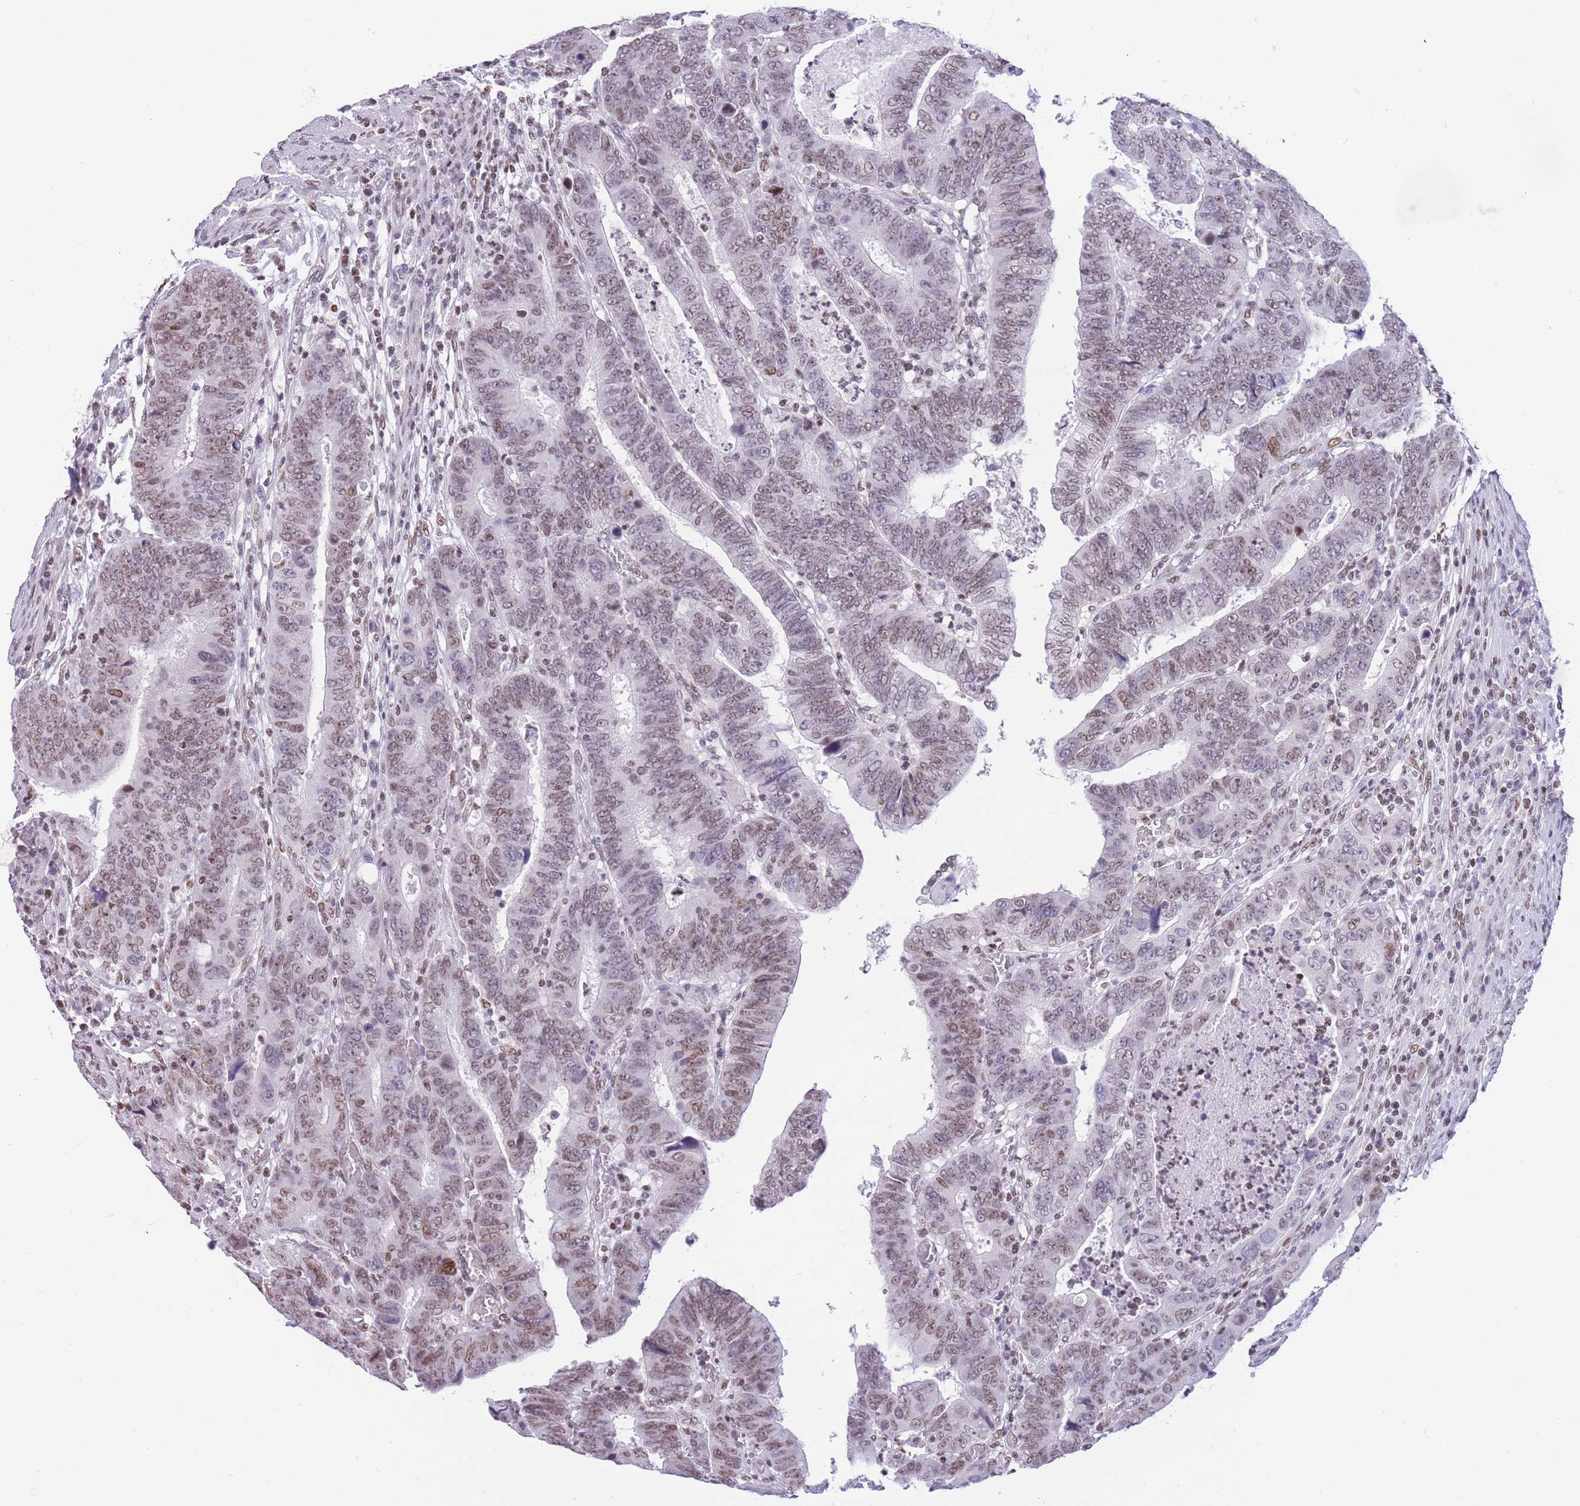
{"staining": {"intensity": "weak", "quantity": "25%-75%", "location": "nuclear"}, "tissue": "colorectal cancer", "cell_type": "Tumor cells", "image_type": "cancer", "snomed": [{"axis": "morphology", "description": "Normal tissue, NOS"}, {"axis": "morphology", "description": "Adenocarcinoma, NOS"}, {"axis": "topography", "description": "Rectum"}], "caption": "This micrograph exhibits immunohistochemistry staining of human colorectal cancer (adenocarcinoma), with low weak nuclear staining in about 25%-75% of tumor cells.", "gene": "HMGN1", "patient": {"sex": "female", "age": 65}}